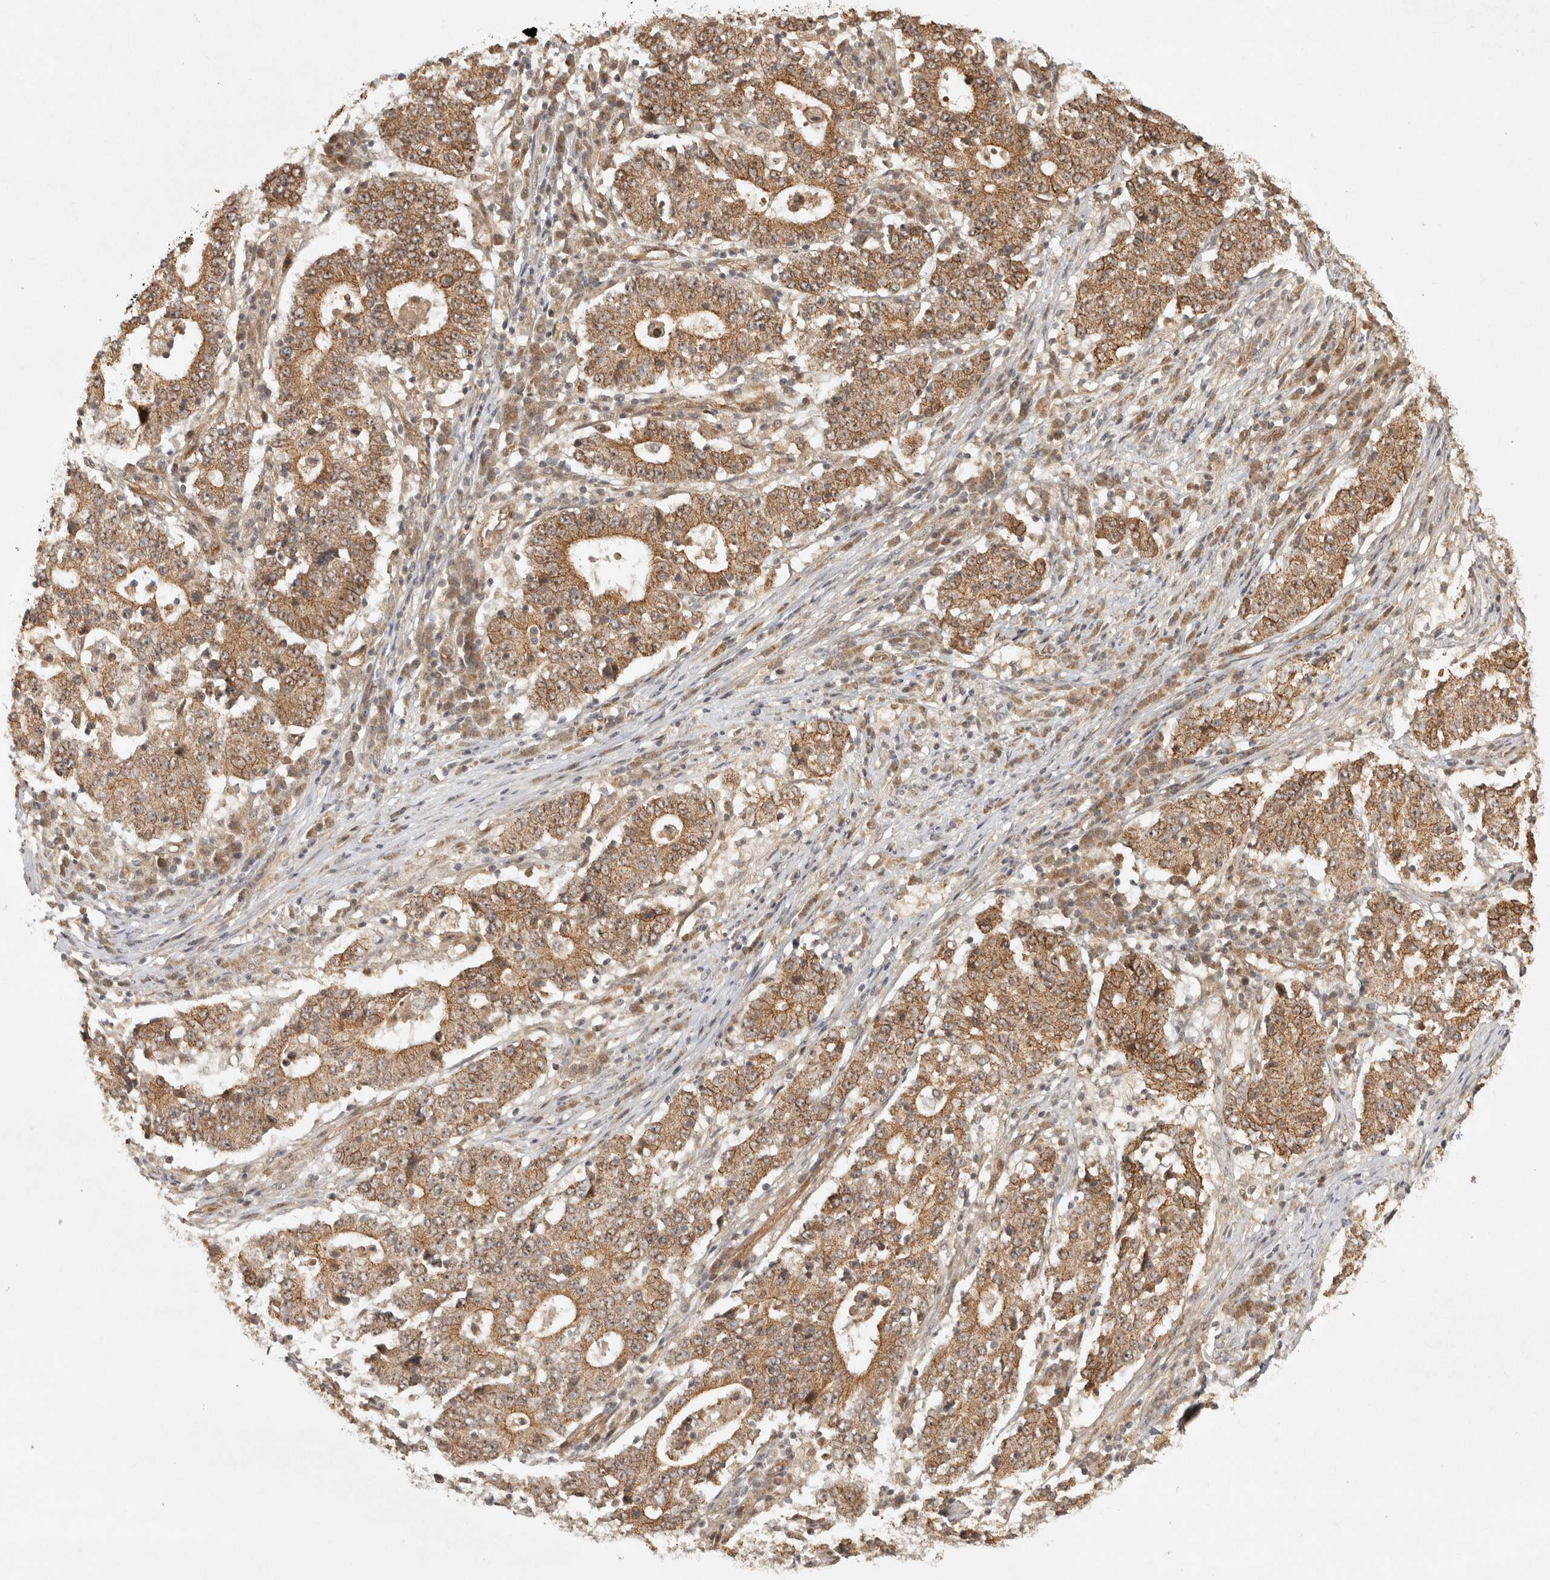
{"staining": {"intensity": "moderate", "quantity": ">75%", "location": "cytoplasmic/membranous"}, "tissue": "stomach cancer", "cell_type": "Tumor cells", "image_type": "cancer", "snomed": [{"axis": "morphology", "description": "Adenocarcinoma, NOS"}, {"axis": "topography", "description": "Stomach"}], "caption": "Stomach adenocarcinoma stained for a protein (brown) reveals moderate cytoplasmic/membranous positive positivity in approximately >75% of tumor cells.", "gene": "CAMSAP2", "patient": {"sex": "male", "age": 59}}